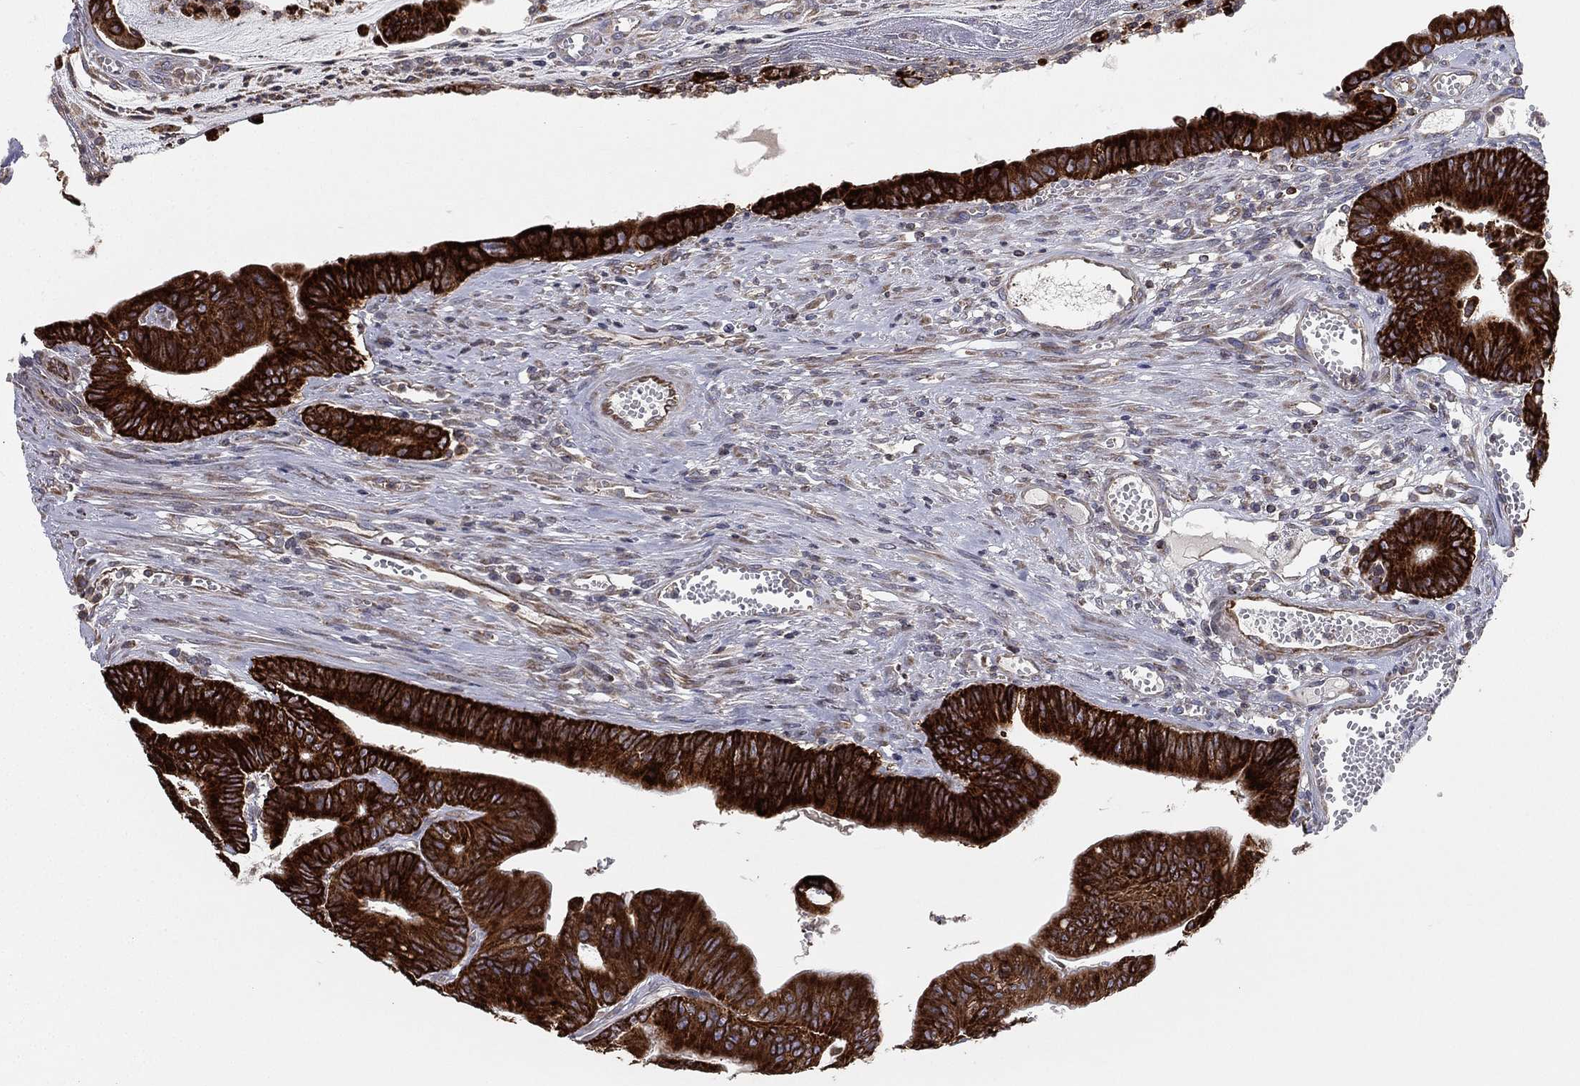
{"staining": {"intensity": "strong", "quantity": ">75%", "location": "cytoplasmic/membranous"}, "tissue": "colorectal cancer", "cell_type": "Tumor cells", "image_type": "cancer", "snomed": [{"axis": "morphology", "description": "Adenocarcinoma, NOS"}, {"axis": "topography", "description": "Colon"}], "caption": "An image of colorectal adenocarcinoma stained for a protein shows strong cytoplasmic/membranous brown staining in tumor cells. Using DAB (brown) and hematoxylin (blue) stains, captured at high magnification using brightfield microscopy.", "gene": "CYB5B", "patient": {"sex": "female", "age": 69}}